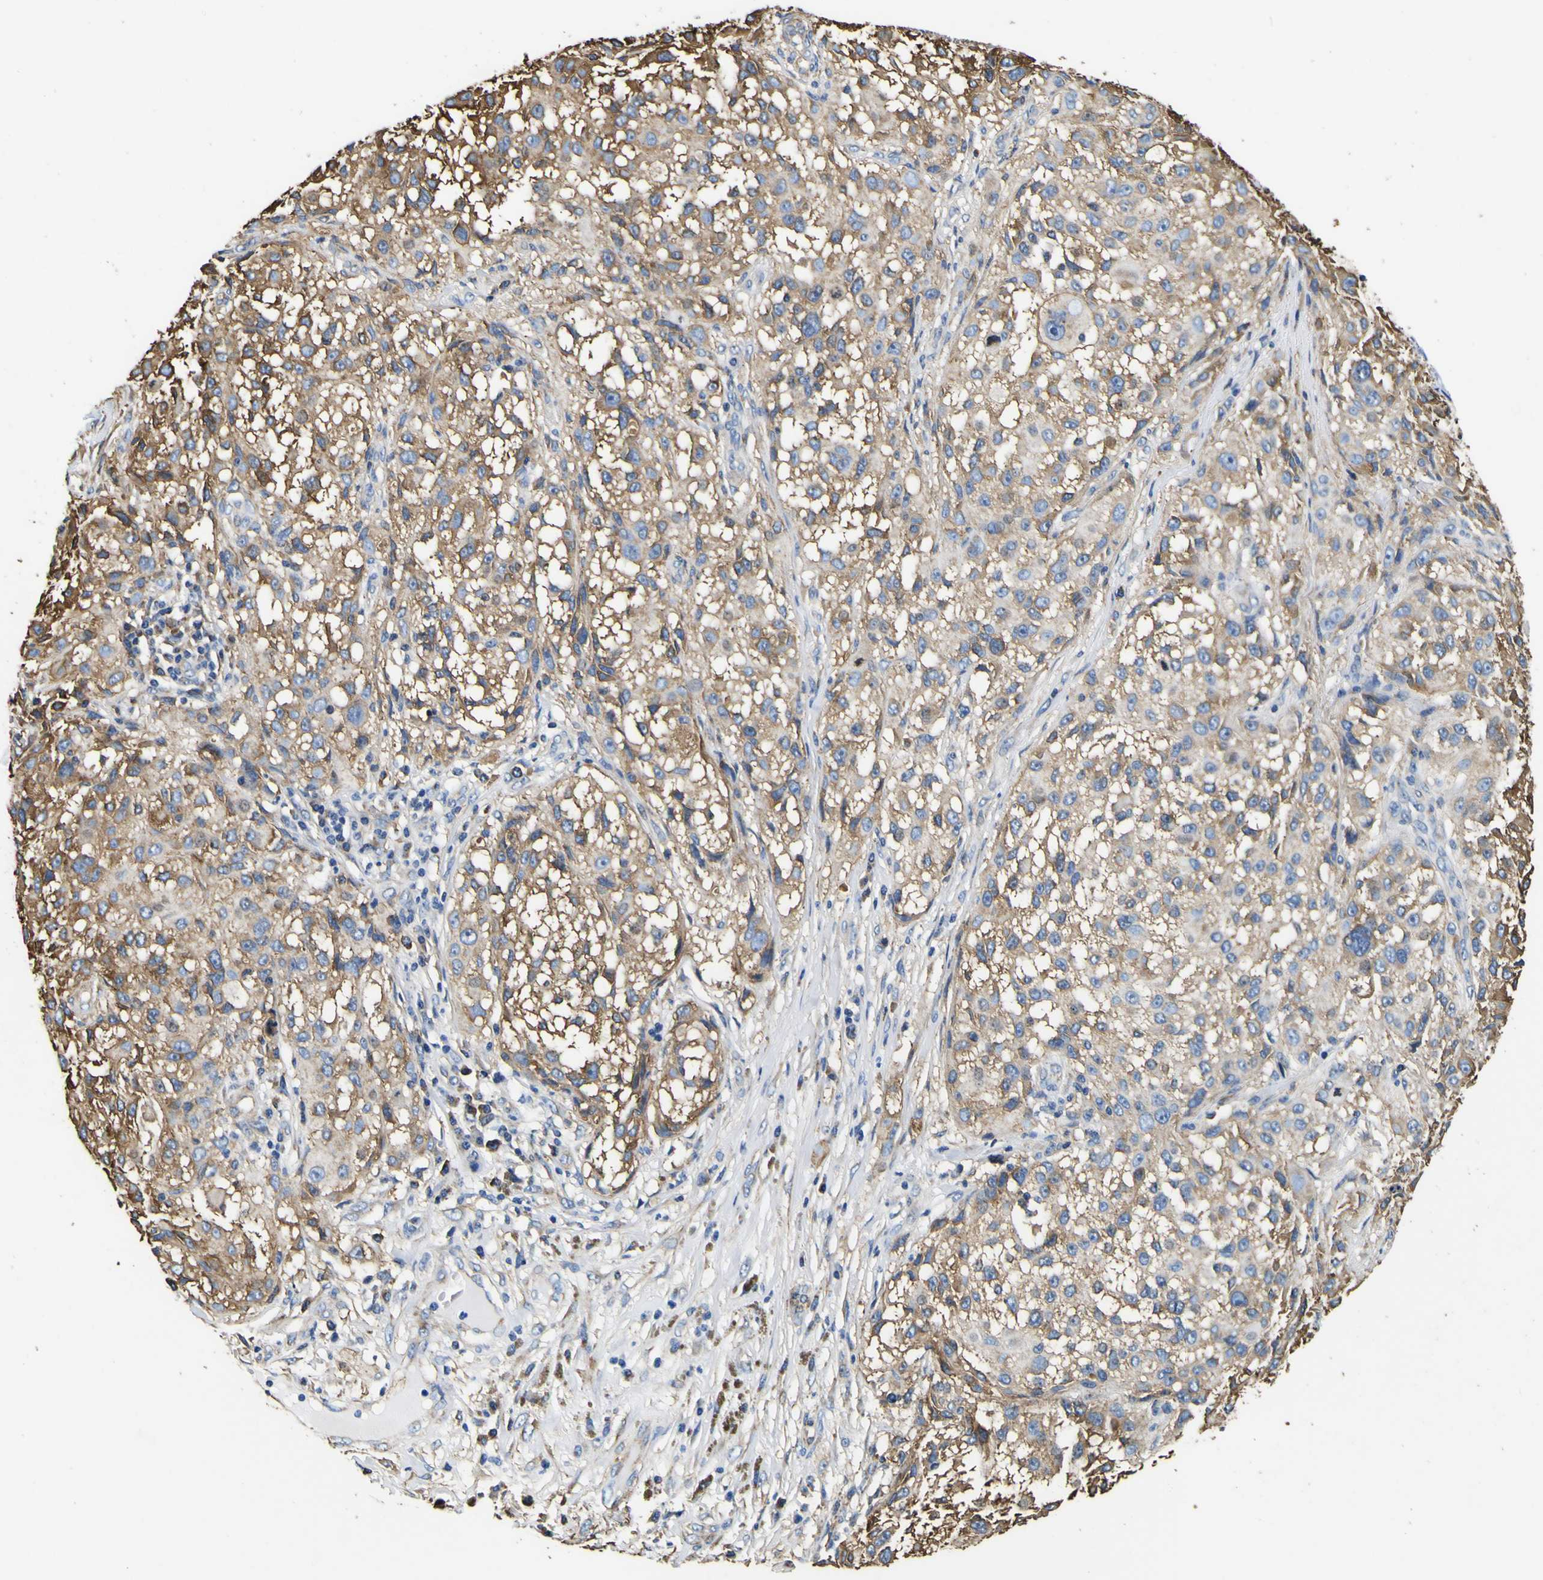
{"staining": {"intensity": "moderate", "quantity": ">75%", "location": "cytoplasmic/membranous"}, "tissue": "melanoma", "cell_type": "Tumor cells", "image_type": "cancer", "snomed": [{"axis": "morphology", "description": "Necrosis, NOS"}, {"axis": "morphology", "description": "Malignant melanoma, NOS"}, {"axis": "topography", "description": "Skin"}], "caption": "DAB immunohistochemical staining of malignant melanoma exhibits moderate cytoplasmic/membranous protein positivity in approximately >75% of tumor cells.", "gene": "TUBA1B", "patient": {"sex": "female", "age": 87}}